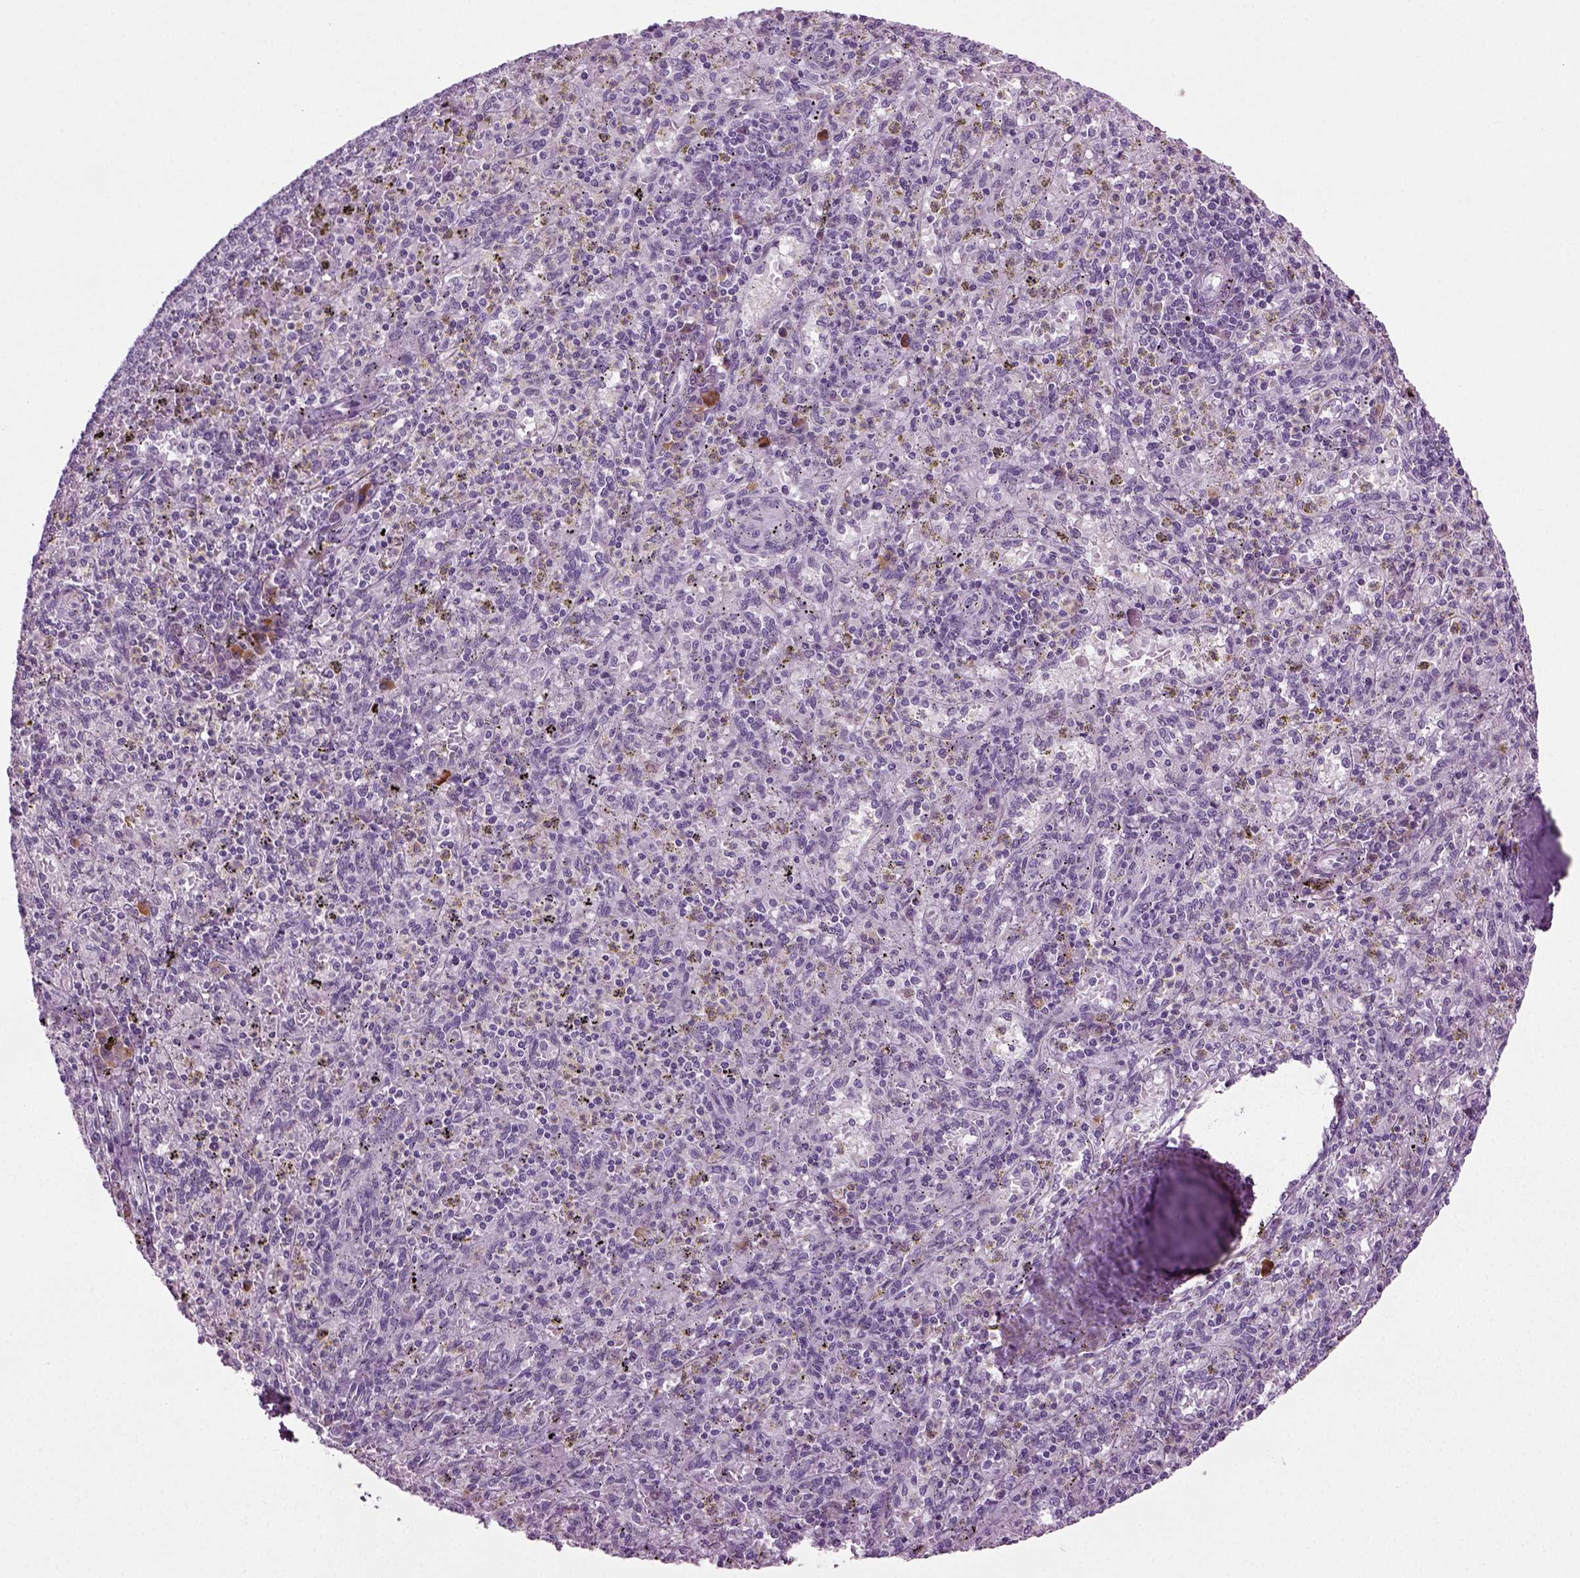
{"staining": {"intensity": "negative", "quantity": "none", "location": "none"}, "tissue": "spleen", "cell_type": "Cells in red pulp", "image_type": "normal", "snomed": [{"axis": "morphology", "description": "Normal tissue, NOS"}, {"axis": "topography", "description": "Spleen"}], "caption": "This histopathology image is of normal spleen stained with immunohistochemistry (IHC) to label a protein in brown with the nuclei are counter-stained blue. There is no positivity in cells in red pulp.", "gene": "PRLH", "patient": {"sex": "male", "age": 60}}